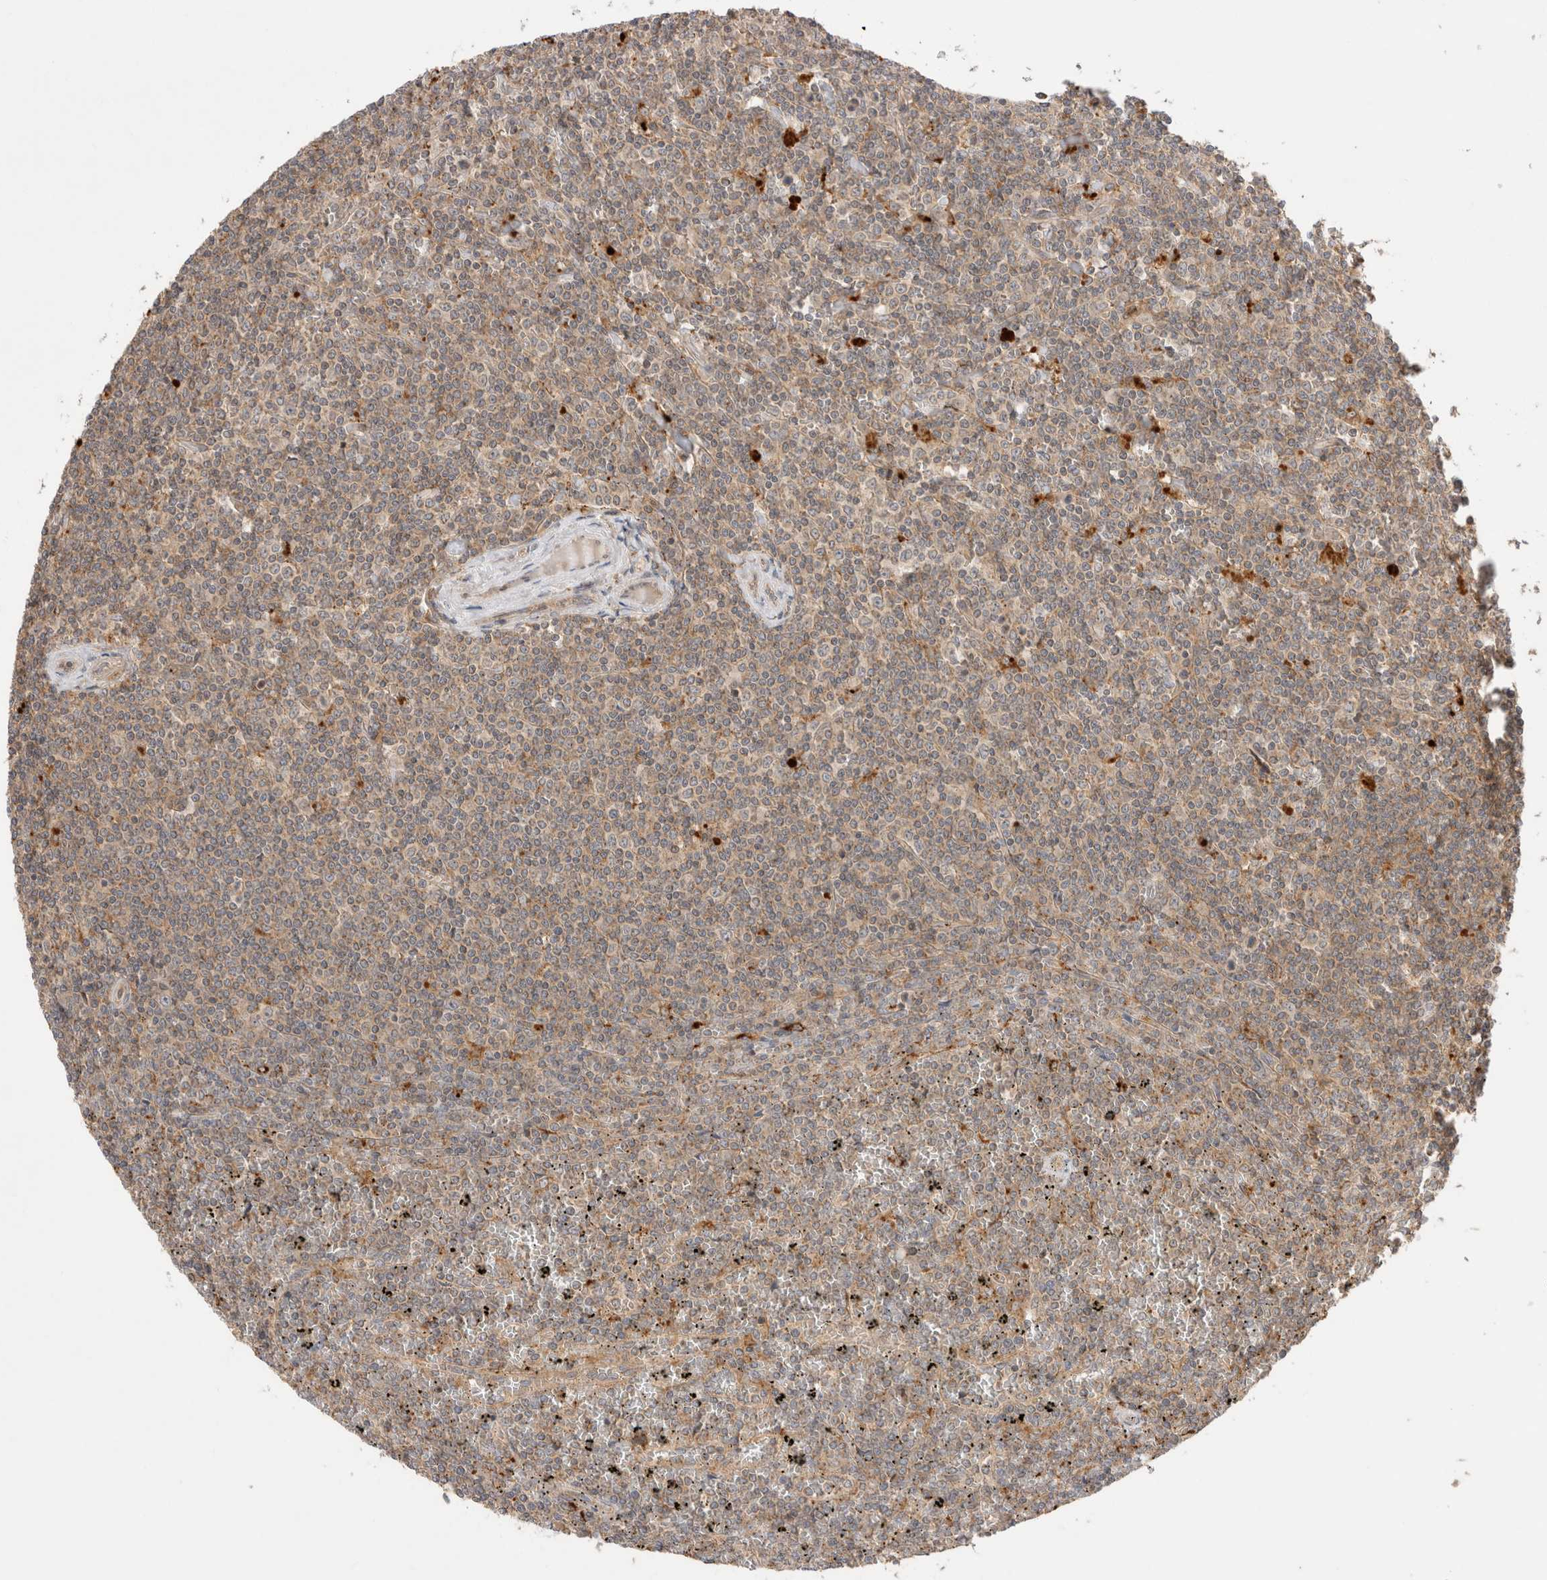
{"staining": {"intensity": "weak", "quantity": "25%-75%", "location": "cytoplasmic/membranous"}, "tissue": "lymphoma", "cell_type": "Tumor cells", "image_type": "cancer", "snomed": [{"axis": "morphology", "description": "Malignant lymphoma, non-Hodgkin's type, Low grade"}, {"axis": "topography", "description": "Spleen"}], "caption": "Lymphoma stained with a protein marker shows weak staining in tumor cells.", "gene": "VPS28", "patient": {"sex": "female", "age": 19}}